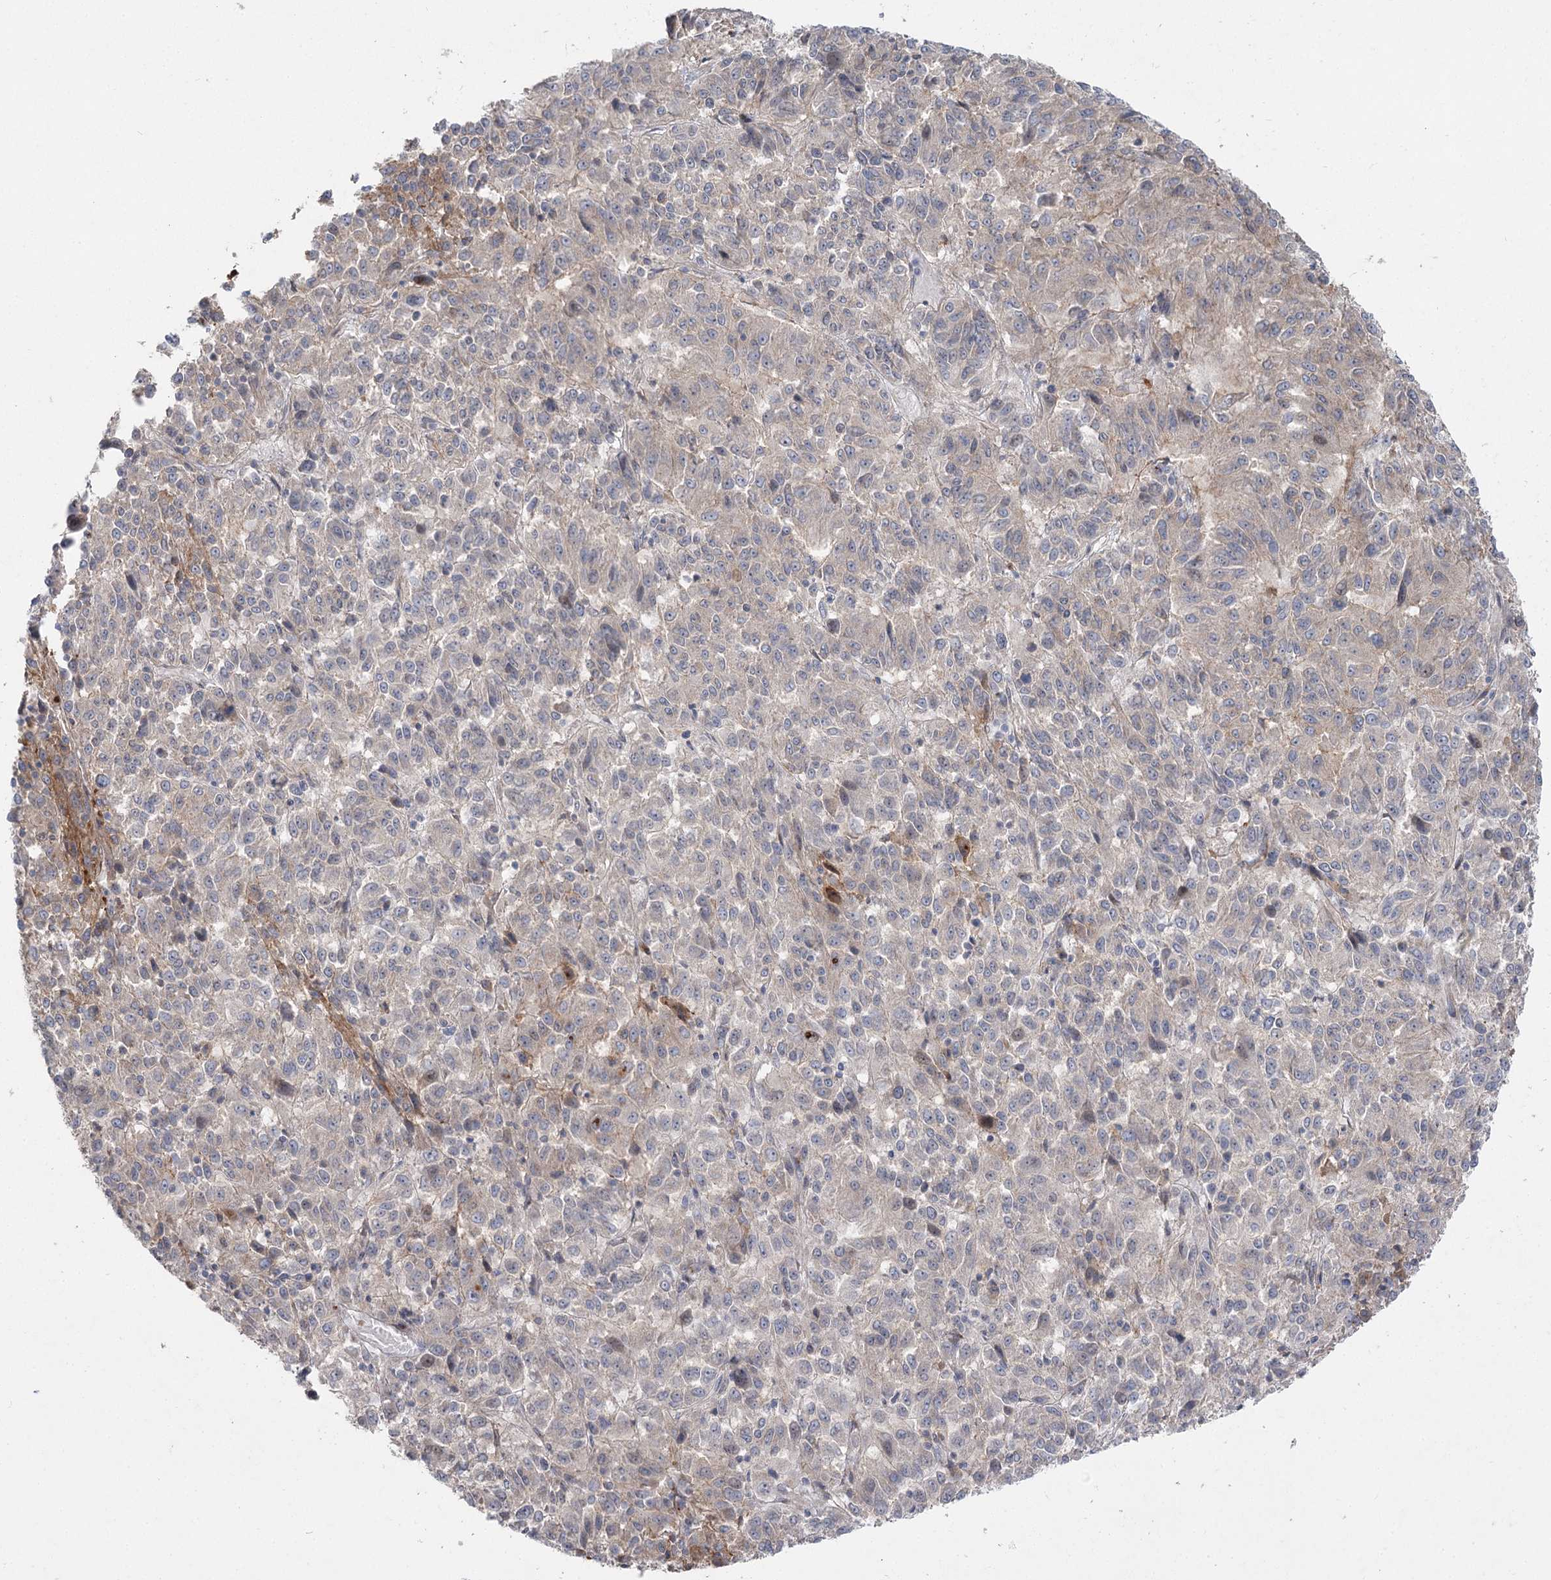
{"staining": {"intensity": "negative", "quantity": "none", "location": "none"}, "tissue": "melanoma", "cell_type": "Tumor cells", "image_type": "cancer", "snomed": [{"axis": "morphology", "description": "Malignant melanoma, Metastatic site"}, {"axis": "topography", "description": "Lung"}], "caption": "A micrograph of melanoma stained for a protein displays no brown staining in tumor cells.", "gene": "SH3BP5L", "patient": {"sex": "male", "age": 64}}